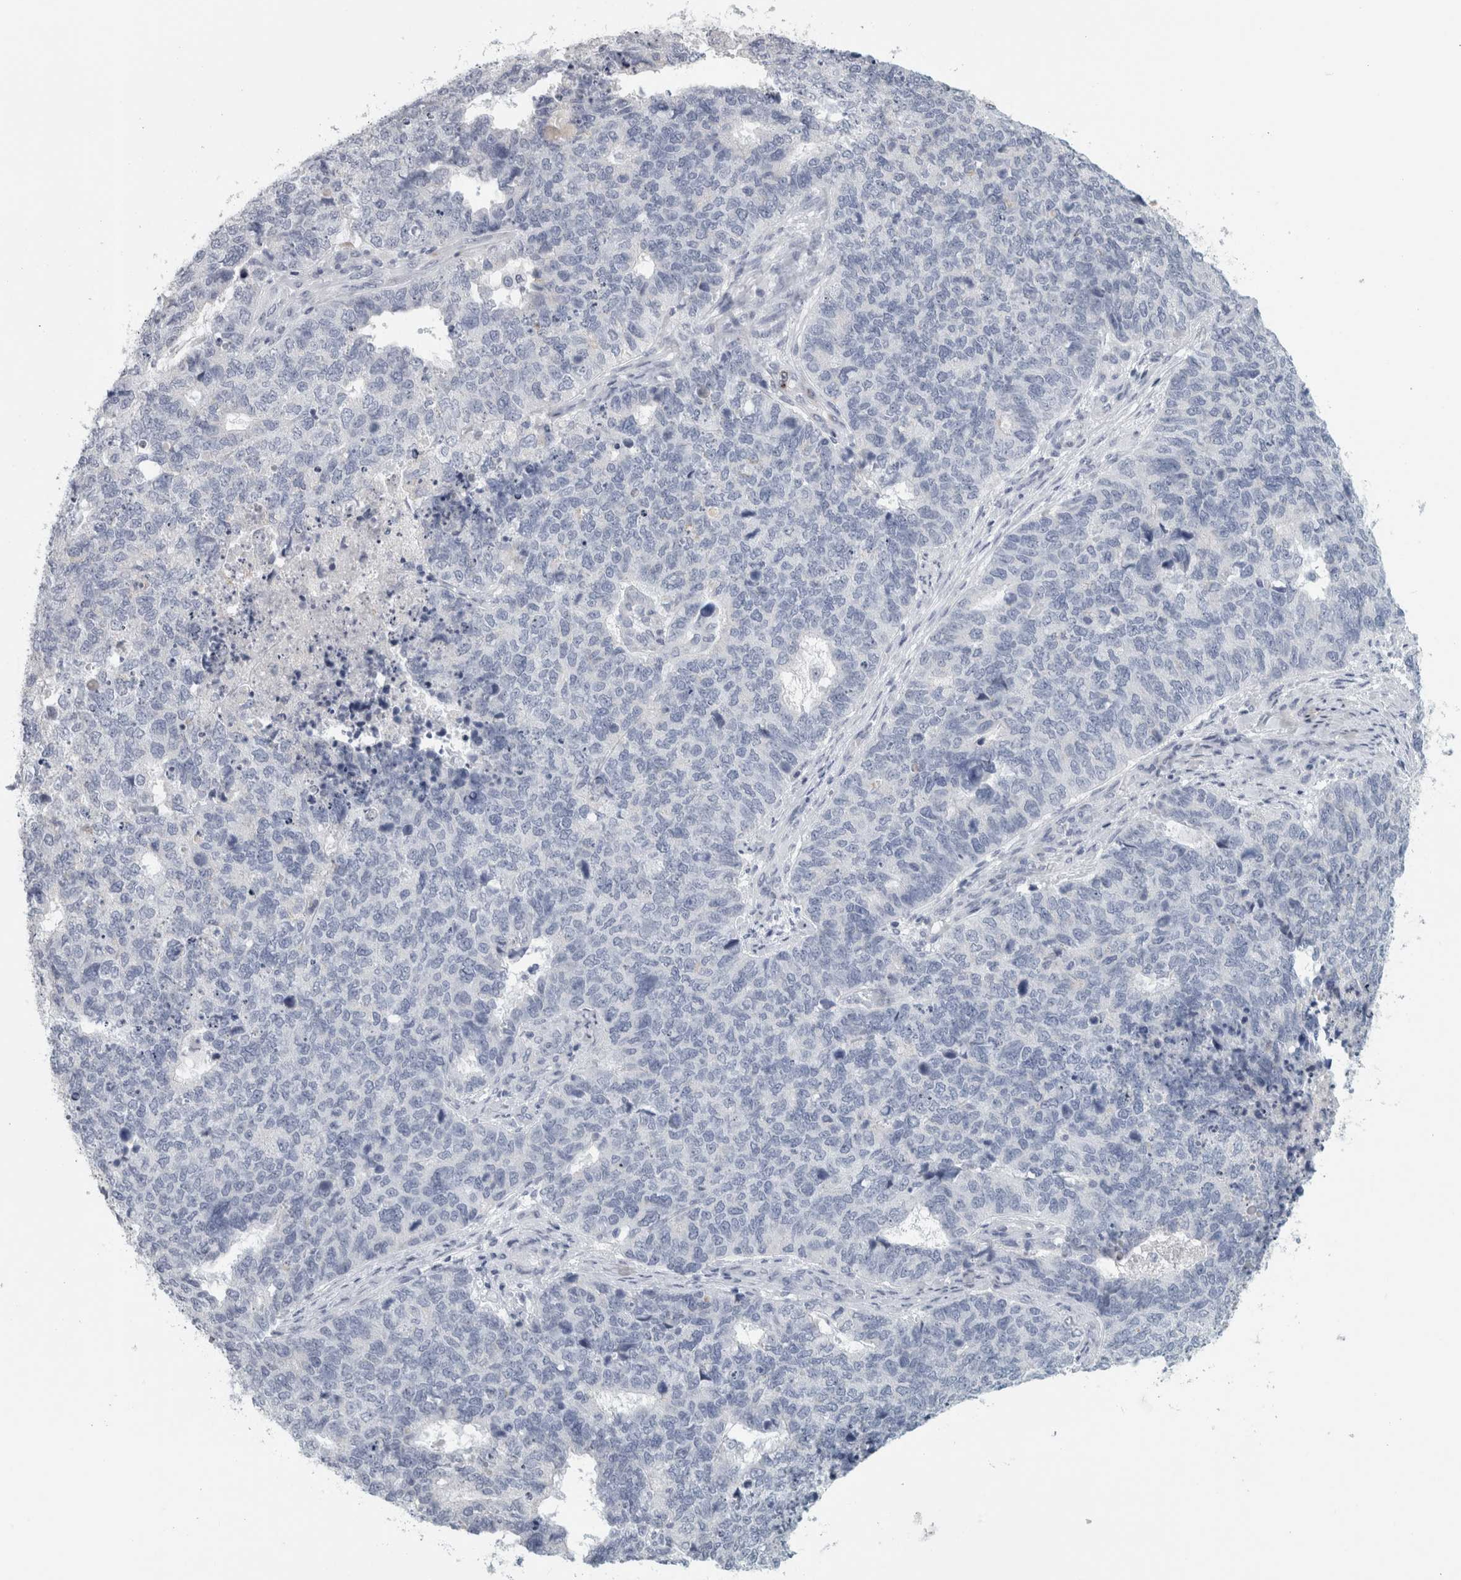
{"staining": {"intensity": "negative", "quantity": "none", "location": "none"}, "tissue": "cervical cancer", "cell_type": "Tumor cells", "image_type": "cancer", "snomed": [{"axis": "morphology", "description": "Squamous cell carcinoma, NOS"}, {"axis": "topography", "description": "Cervix"}], "caption": "There is no significant expression in tumor cells of cervical squamous cell carcinoma.", "gene": "CPE", "patient": {"sex": "female", "age": 63}}